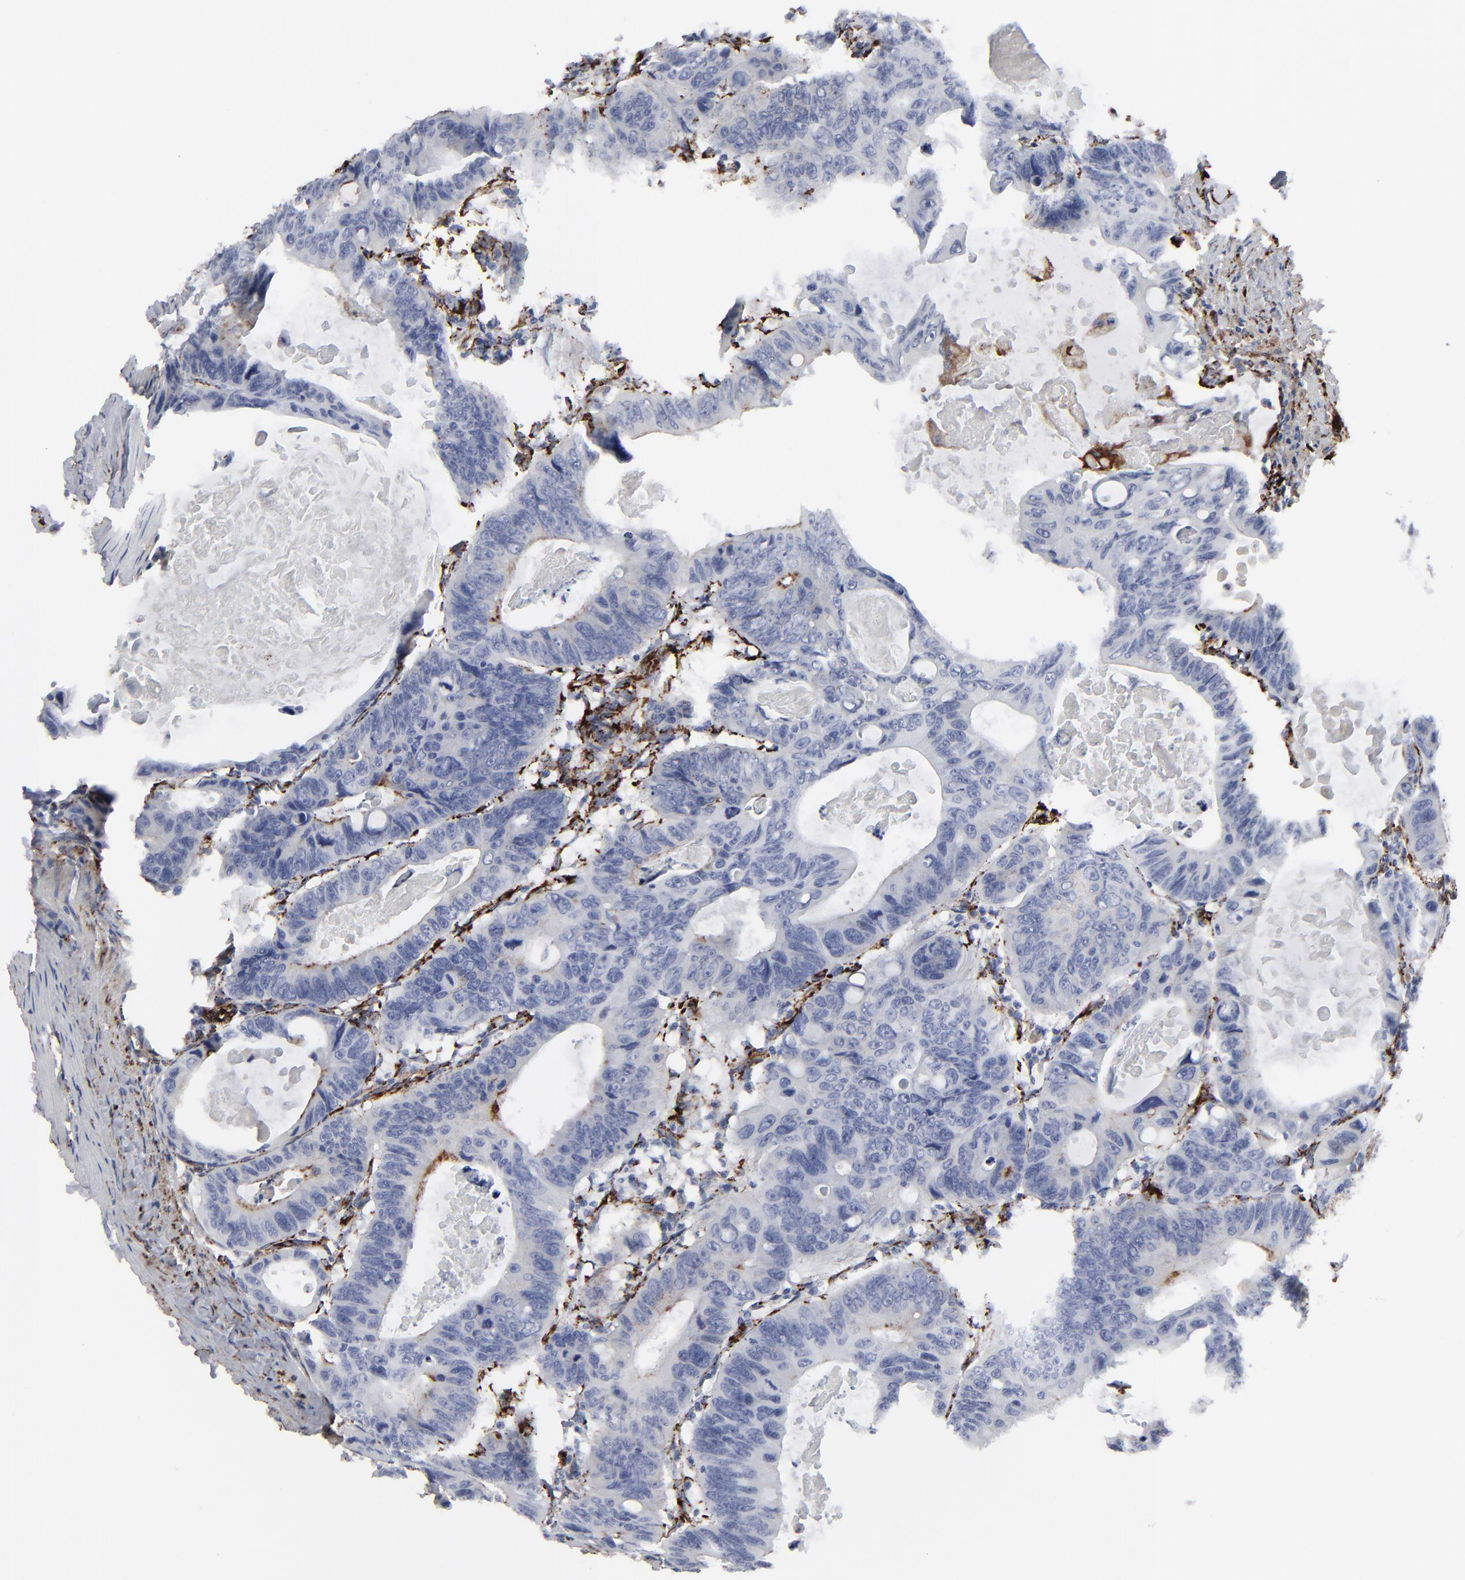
{"staining": {"intensity": "negative", "quantity": "none", "location": "none"}, "tissue": "colorectal cancer", "cell_type": "Tumor cells", "image_type": "cancer", "snomed": [{"axis": "morphology", "description": "Adenocarcinoma, NOS"}, {"axis": "topography", "description": "Colon"}], "caption": "Micrograph shows no significant protein staining in tumor cells of colorectal cancer (adenocarcinoma).", "gene": "SPARC", "patient": {"sex": "female", "age": 55}}